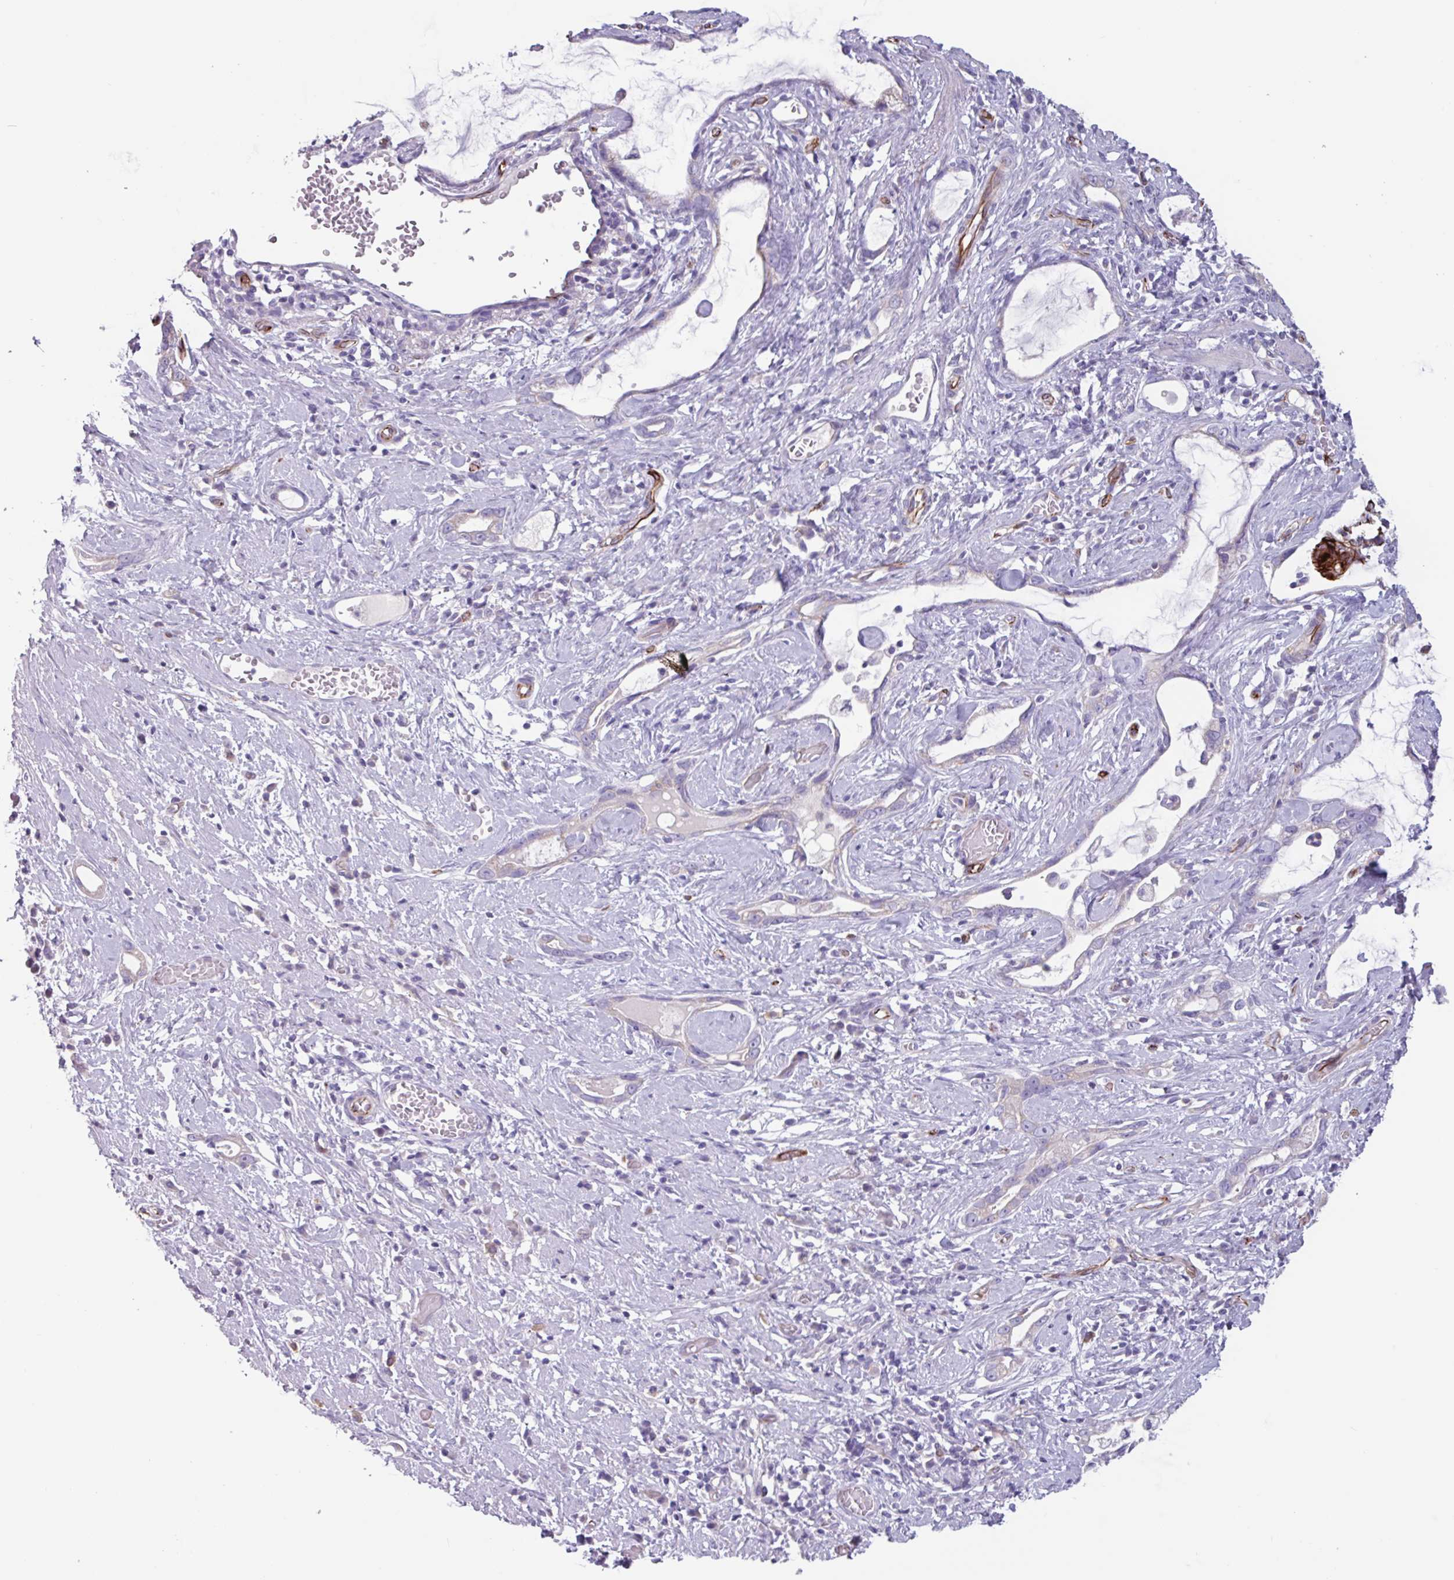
{"staining": {"intensity": "negative", "quantity": "none", "location": "none"}, "tissue": "stomach cancer", "cell_type": "Tumor cells", "image_type": "cancer", "snomed": [{"axis": "morphology", "description": "Adenocarcinoma, NOS"}, {"axis": "topography", "description": "Stomach"}], "caption": "Protein analysis of stomach cancer (adenocarcinoma) shows no significant positivity in tumor cells.", "gene": "BTD", "patient": {"sex": "male", "age": 55}}